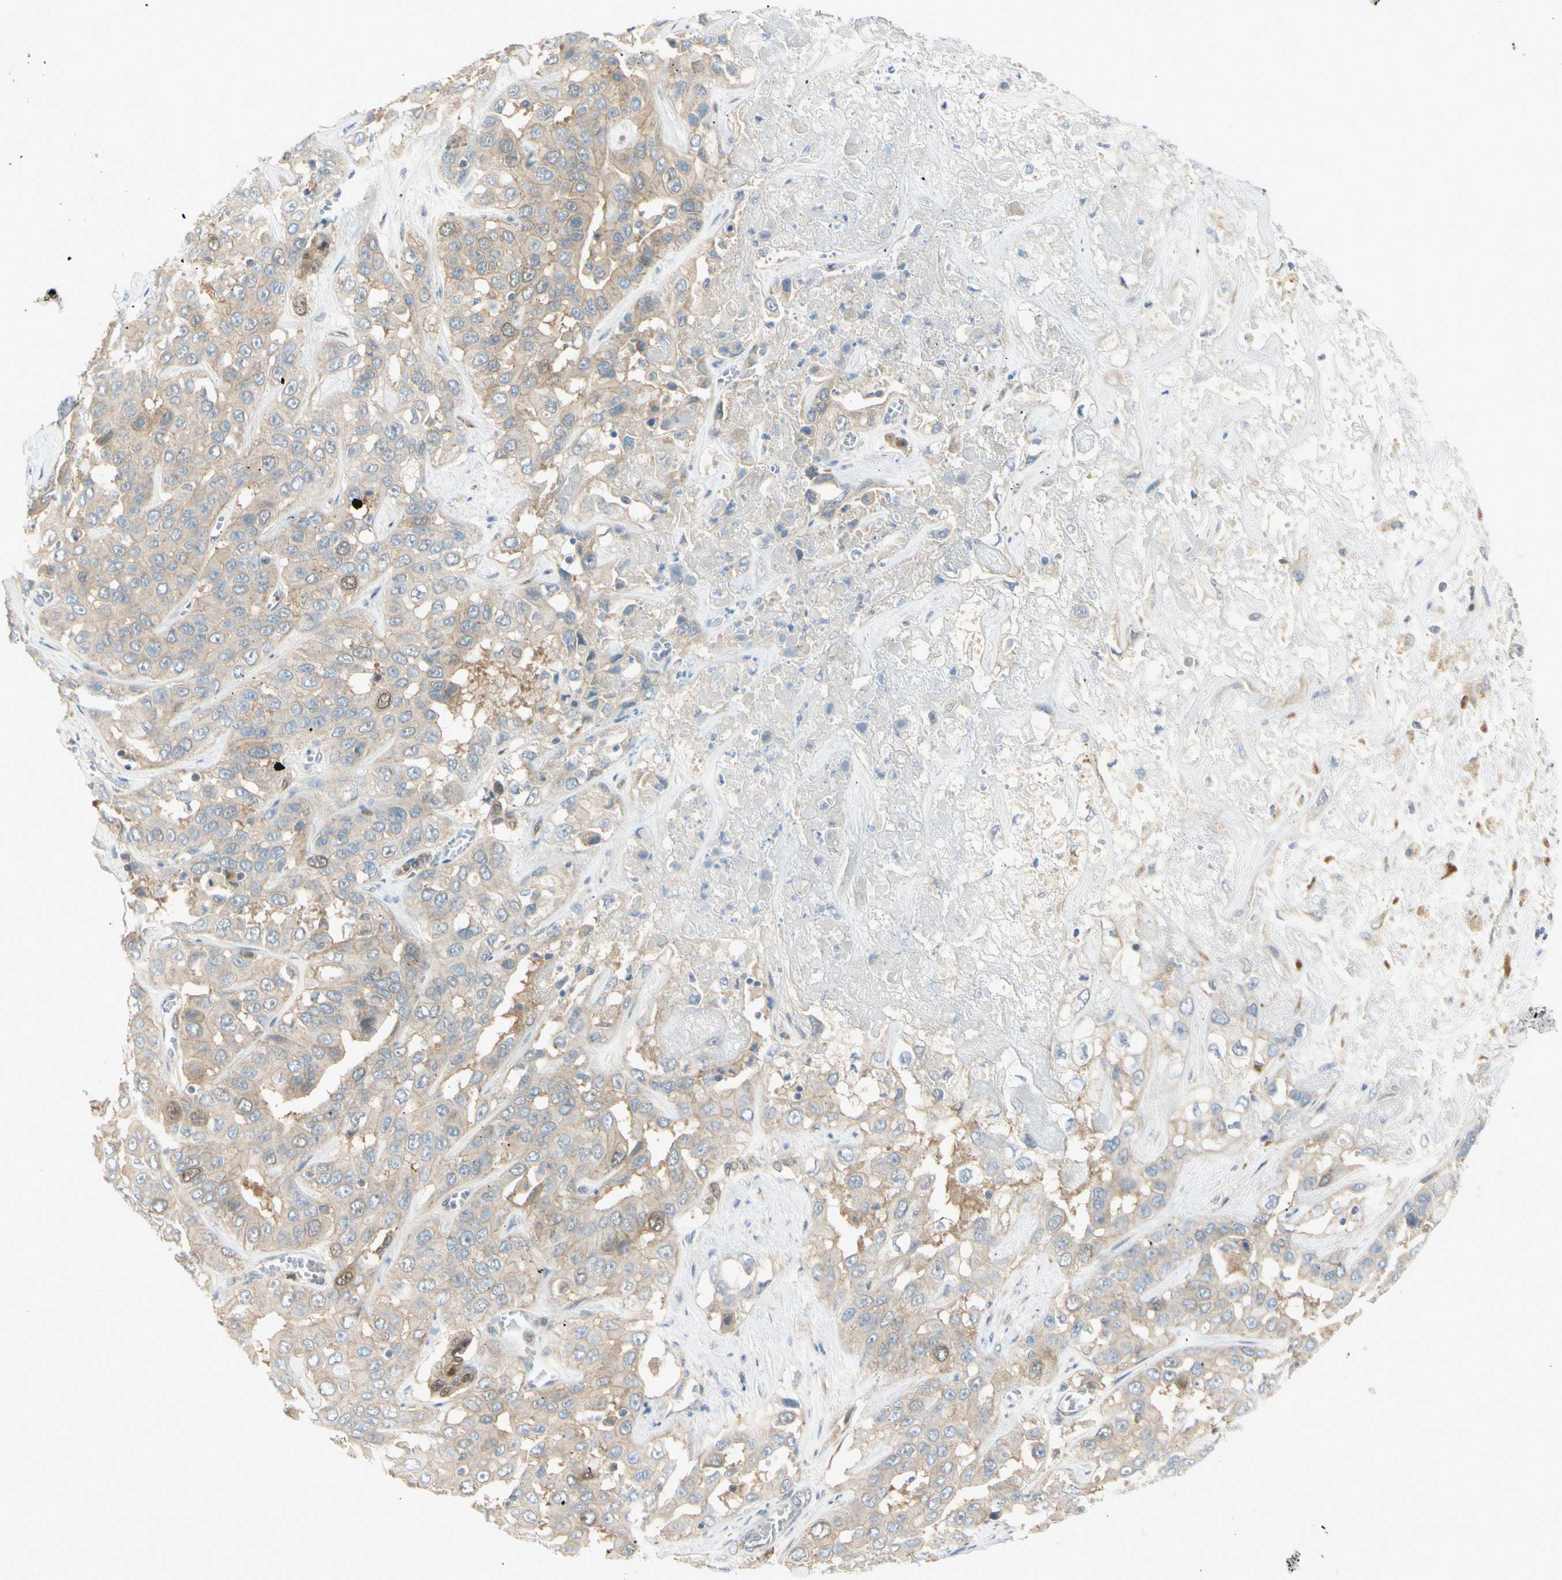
{"staining": {"intensity": "weak", "quantity": ">75%", "location": "cytoplasmic/membranous"}, "tissue": "liver cancer", "cell_type": "Tumor cells", "image_type": "cancer", "snomed": [{"axis": "morphology", "description": "Cholangiocarcinoma"}, {"axis": "topography", "description": "Liver"}], "caption": "Weak cytoplasmic/membranous protein expression is seen in approximately >75% of tumor cells in liver cancer (cholangiocarcinoma). Using DAB (3,3'-diaminobenzidine) (brown) and hematoxylin (blue) stains, captured at high magnification using brightfield microscopy.", "gene": "PTTG1", "patient": {"sex": "female", "age": 52}}